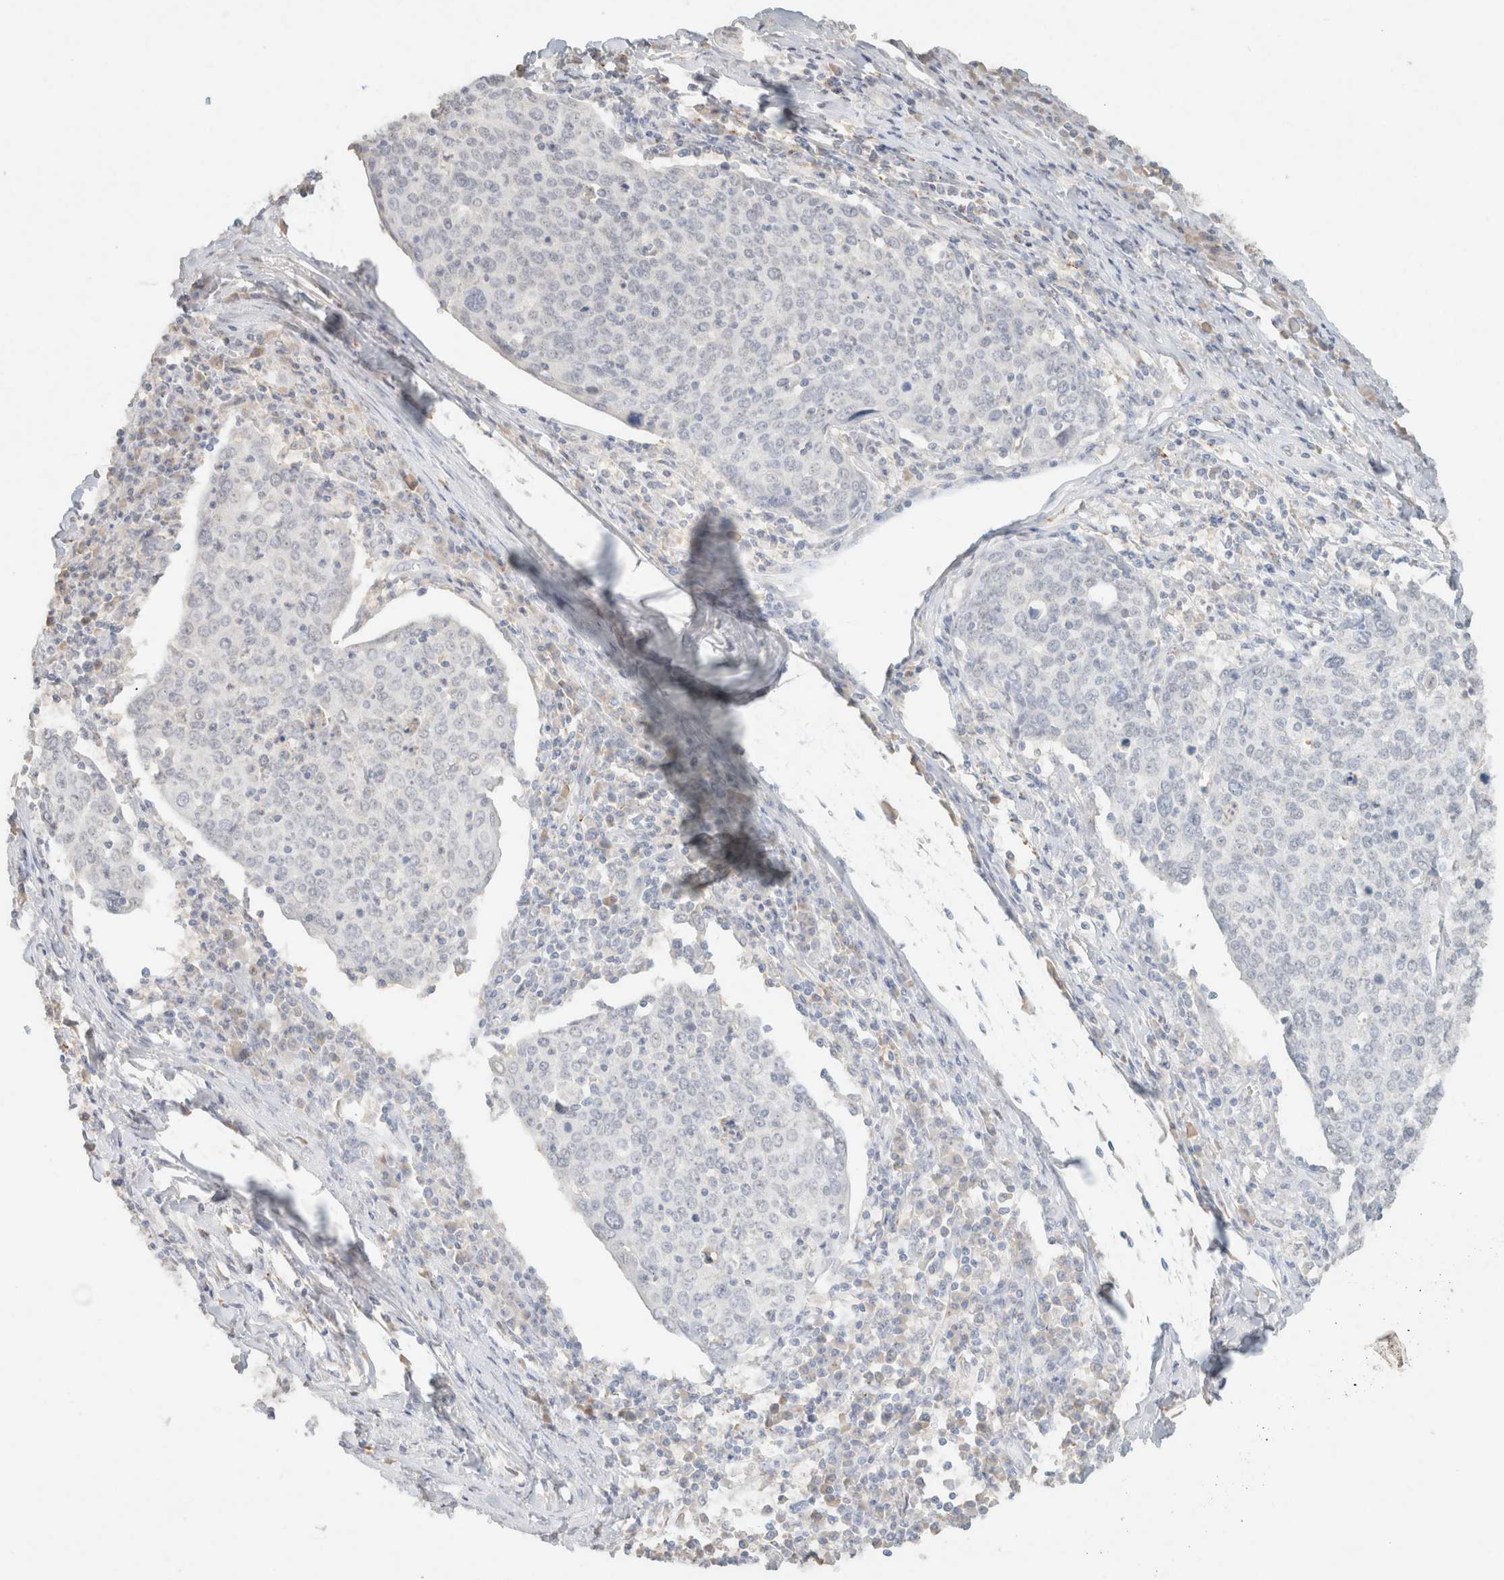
{"staining": {"intensity": "negative", "quantity": "none", "location": "none"}, "tissue": "cervical cancer", "cell_type": "Tumor cells", "image_type": "cancer", "snomed": [{"axis": "morphology", "description": "Squamous cell carcinoma, NOS"}, {"axis": "topography", "description": "Cervix"}], "caption": "The immunohistochemistry (IHC) photomicrograph has no significant staining in tumor cells of cervical cancer tissue.", "gene": "CPA1", "patient": {"sex": "female", "age": 40}}